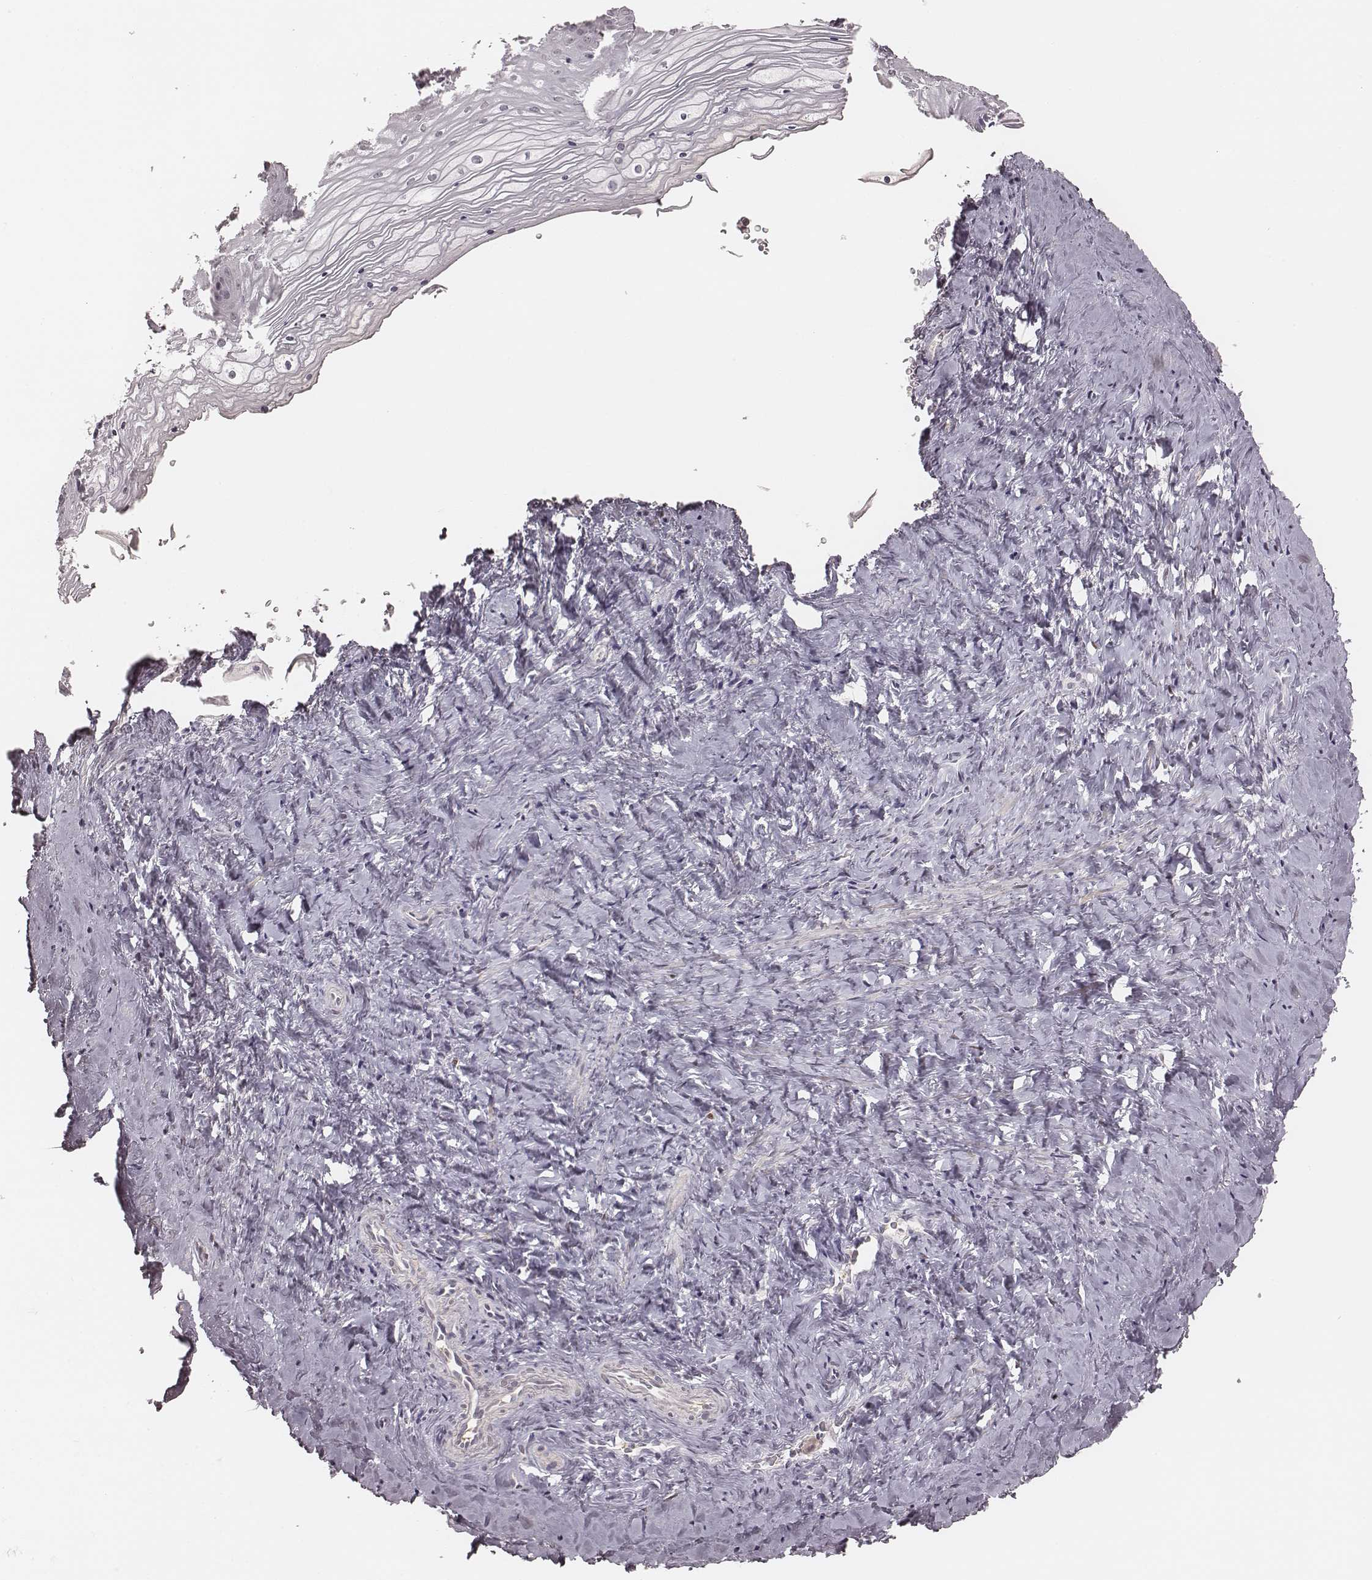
{"staining": {"intensity": "negative", "quantity": "none", "location": "none"}, "tissue": "vagina", "cell_type": "Squamous epithelial cells", "image_type": "normal", "snomed": [{"axis": "morphology", "description": "Normal tissue, NOS"}, {"axis": "topography", "description": "Vagina"}], "caption": "This photomicrograph is of unremarkable vagina stained with immunohistochemistry to label a protein in brown with the nuclei are counter-stained blue. There is no positivity in squamous epithelial cells.", "gene": "MSX1", "patient": {"sex": "female", "age": 45}}